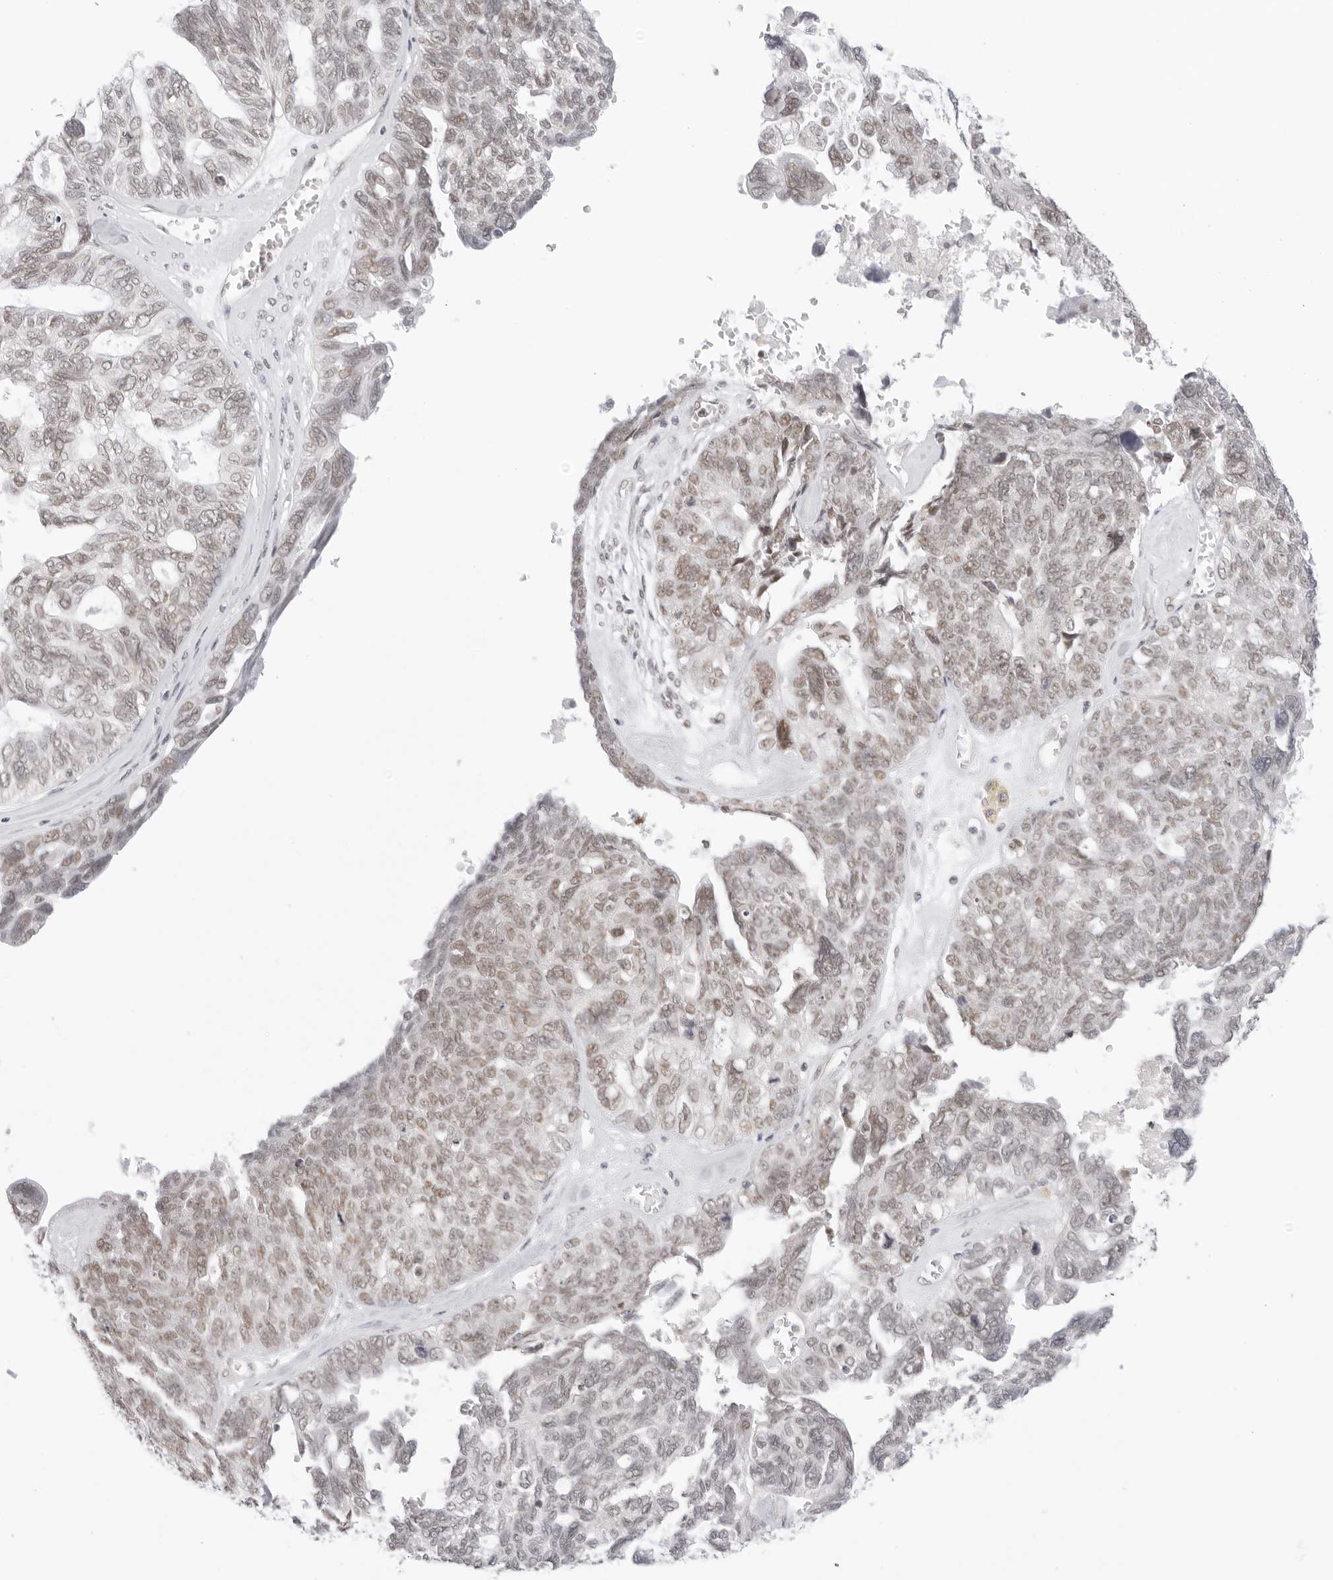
{"staining": {"intensity": "weak", "quantity": ">75%", "location": "nuclear"}, "tissue": "ovarian cancer", "cell_type": "Tumor cells", "image_type": "cancer", "snomed": [{"axis": "morphology", "description": "Cystadenocarcinoma, serous, NOS"}, {"axis": "topography", "description": "Ovary"}], "caption": "Immunohistochemistry (DAB (3,3'-diaminobenzidine)) staining of serous cystadenocarcinoma (ovarian) displays weak nuclear protein staining in about >75% of tumor cells.", "gene": "TCIM", "patient": {"sex": "female", "age": 79}}